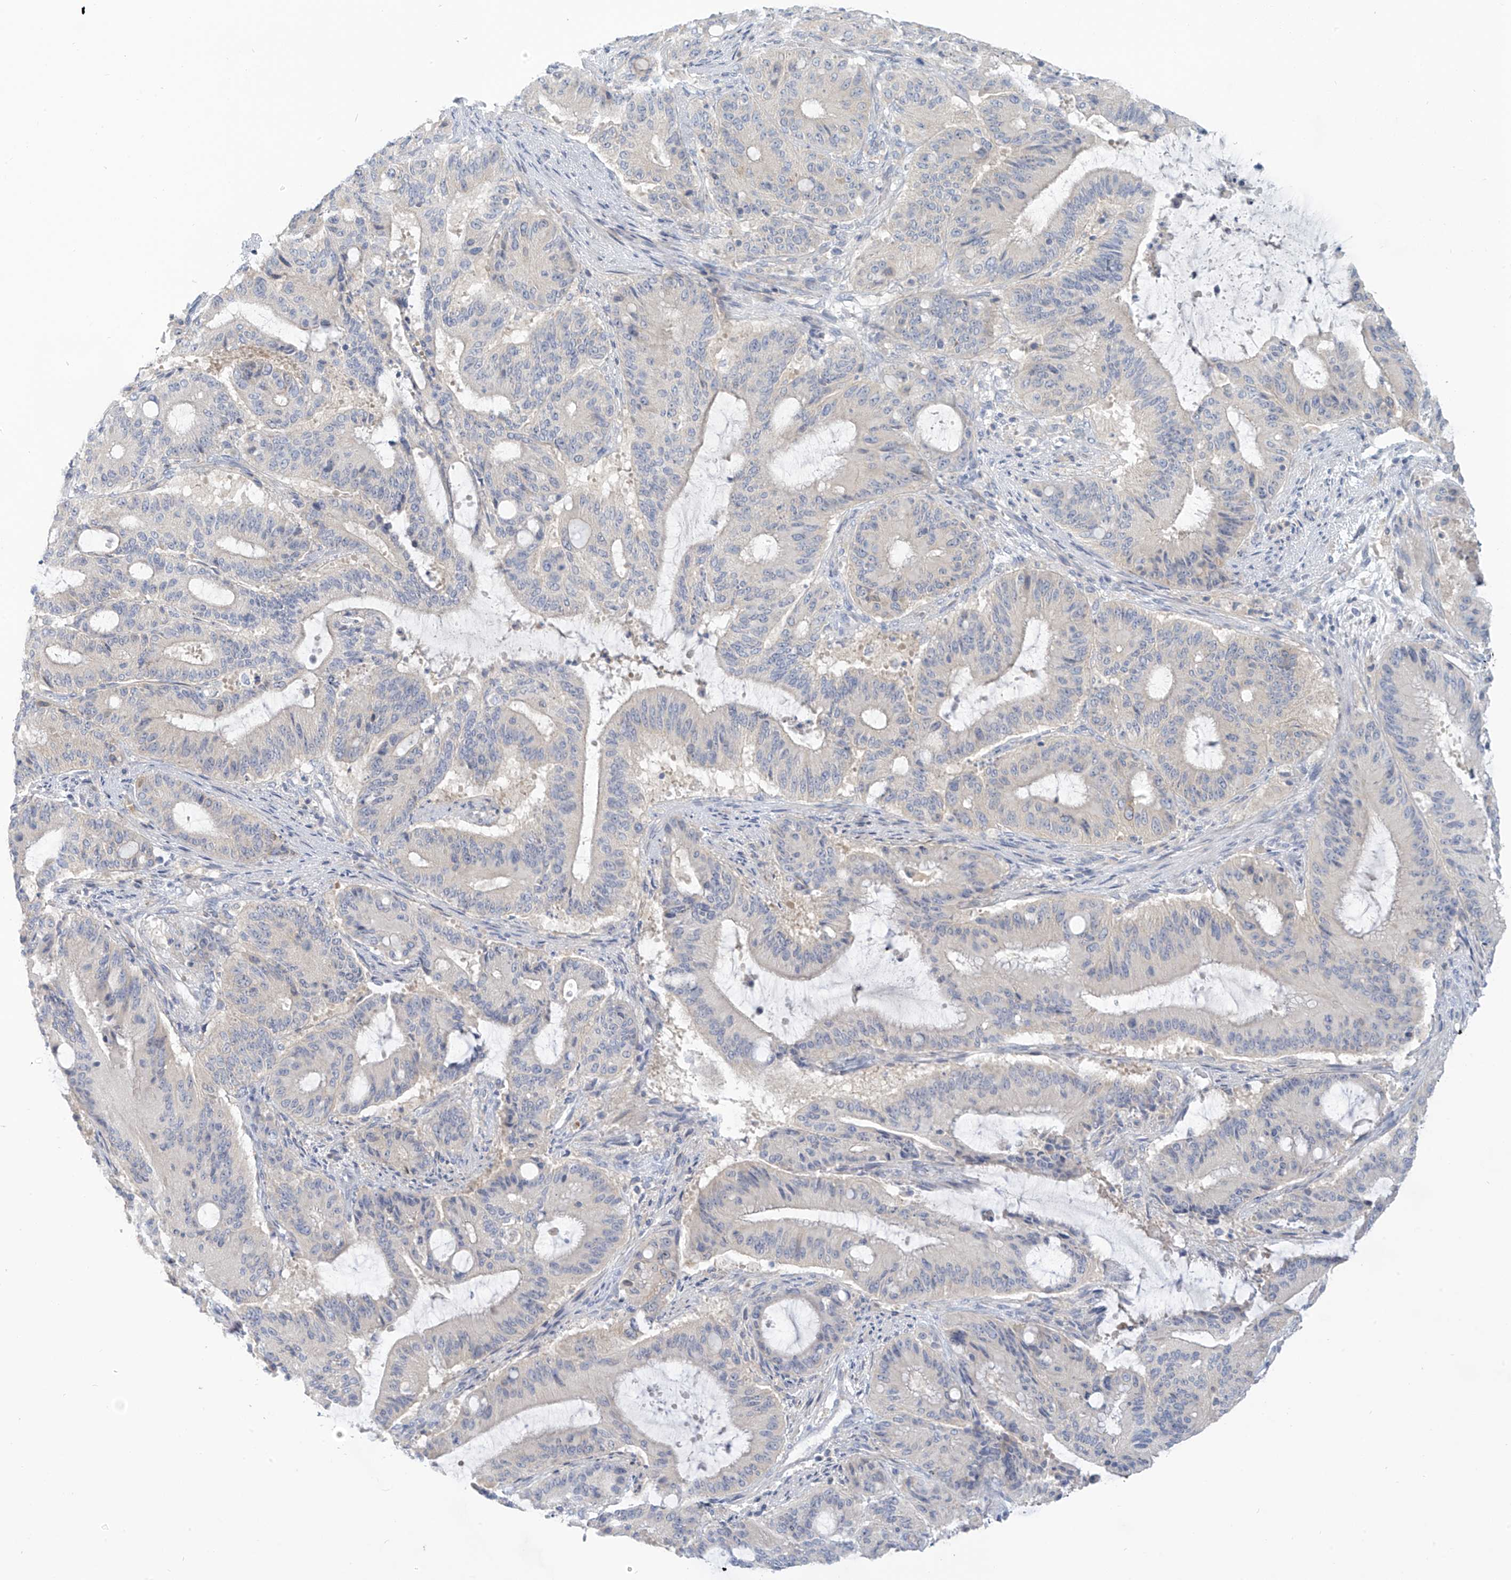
{"staining": {"intensity": "negative", "quantity": "none", "location": "none"}, "tissue": "liver cancer", "cell_type": "Tumor cells", "image_type": "cancer", "snomed": [{"axis": "morphology", "description": "Normal tissue, NOS"}, {"axis": "morphology", "description": "Cholangiocarcinoma"}, {"axis": "topography", "description": "Liver"}, {"axis": "topography", "description": "Peripheral nerve tissue"}], "caption": "There is no significant positivity in tumor cells of liver cholangiocarcinoma. The staining is performed using DAB (3,3'-diaminobenzidine) brown chromogen with nuclei counter-stained in using hematoxylin.", "gene": "SLC6A12", "patient": {"sex": "female", "age": 73}}